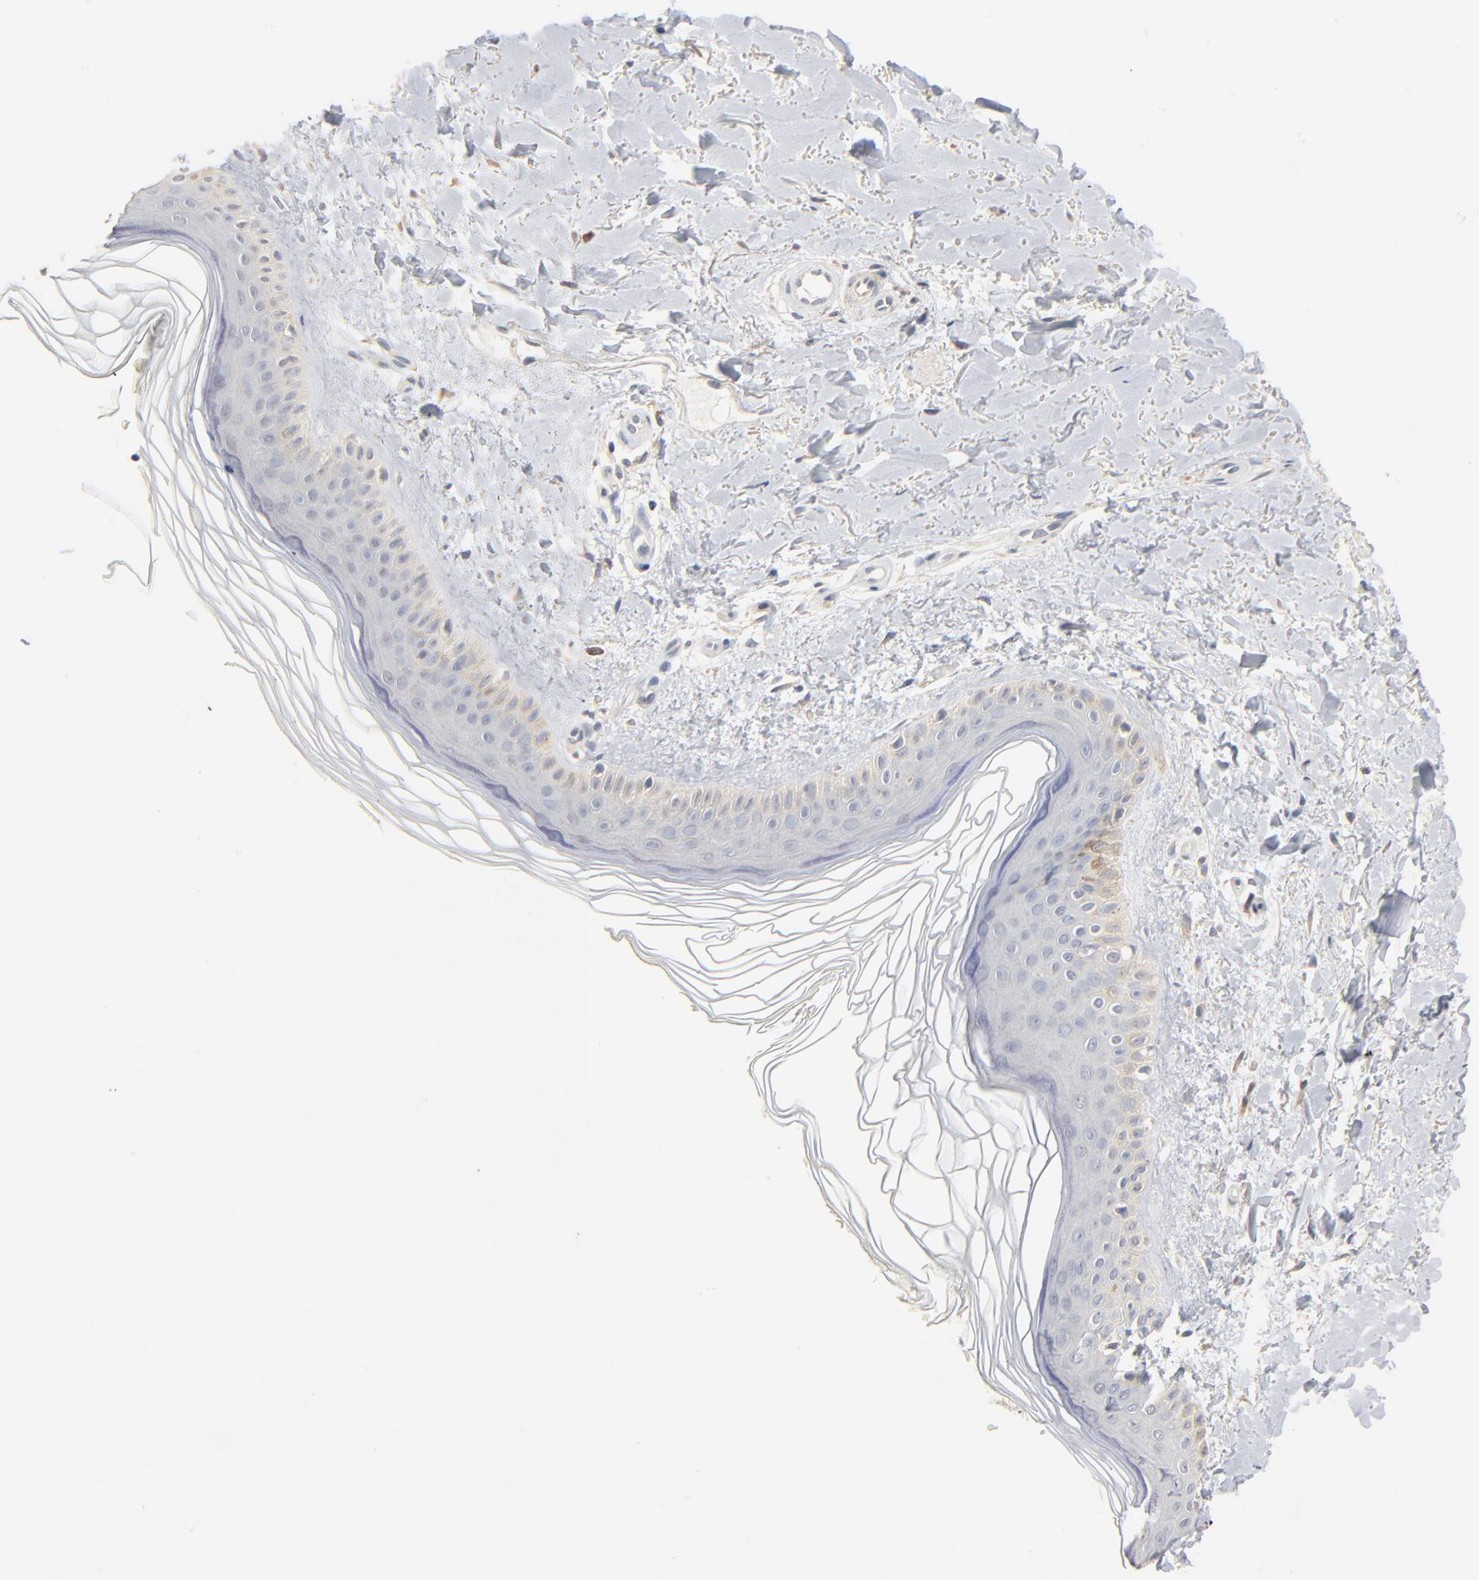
{"staining": {"intensity": "negative", "quantity": "none", "location": "none"}, "tissue": "skin", "cell_type": "Fibroblasts", "image_type": "normal", "snomed": [{"axis": "morphology", "description": "Normal tissue, NOS"}, {"axis": "topography", "description": "Skin"}], "caption": "This is a photomicrograph of immunohistochemistry (IHC) staining of benign skin, which shows no positivity in fibroblasts.", "gene": "ZDHHC8", "patient": {"sex": "female", "age": 19}}